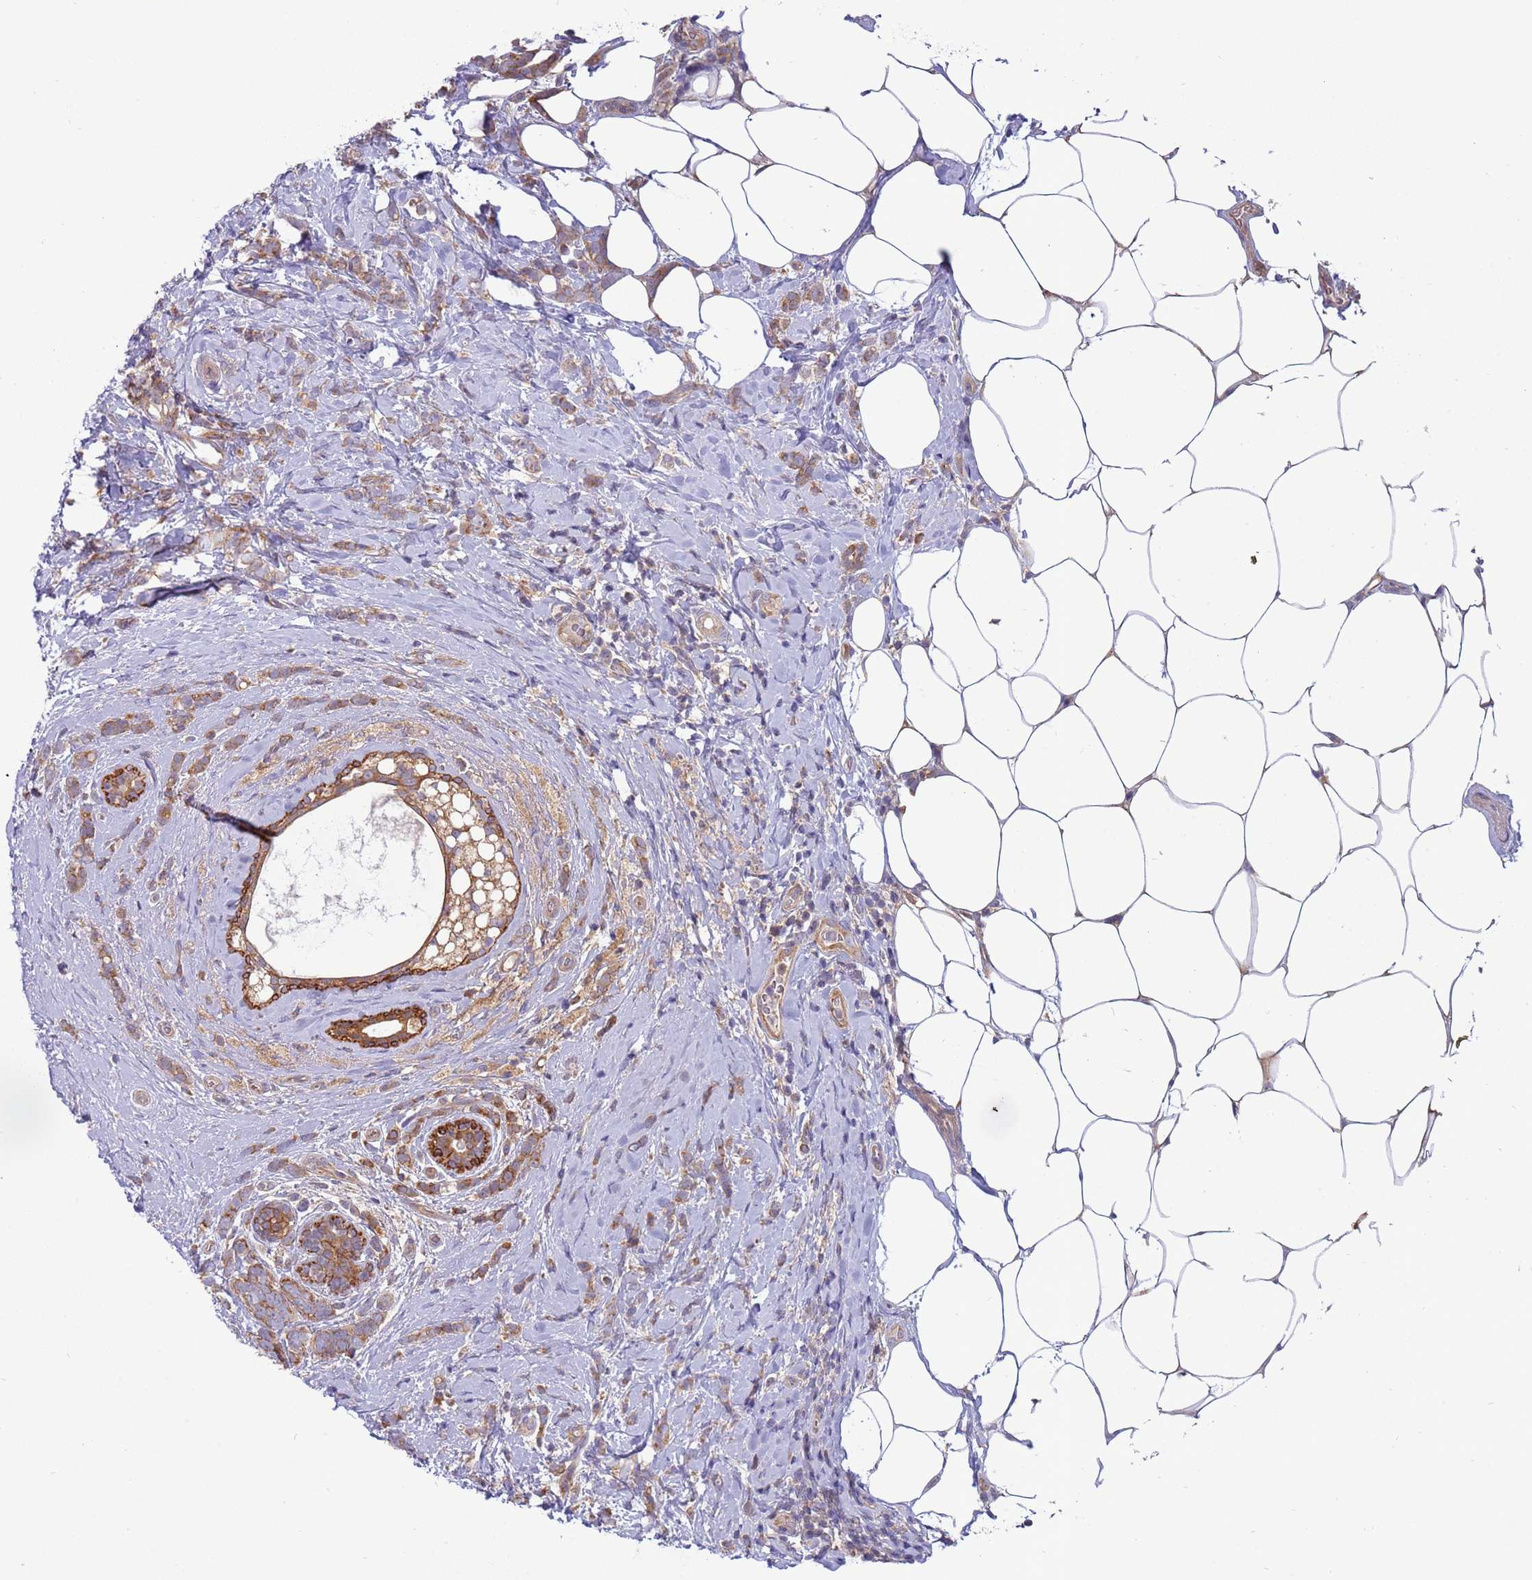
{"staining": {"intensity": "moderate", "quantity": ">75%", "location": "cytoplasmic/membranous"}, "tissue": "breast cancer", "cell_type": "Tumor cells", "image_type": "cancer", "snomed": [{"axis": "morphology", "description": "Lobular carcinoma"}, {"axis": "topography", "description": "Breast"}], "caption": "There is medium levels of moderate cytoplasmic/membranous positivity in tumor cells of lobular carcinoma (breast), as demonstrated by immunohistochemical staining (brown color).", "gene": "UQCRQ", "patient": {"sex": "female", "age": 58}}